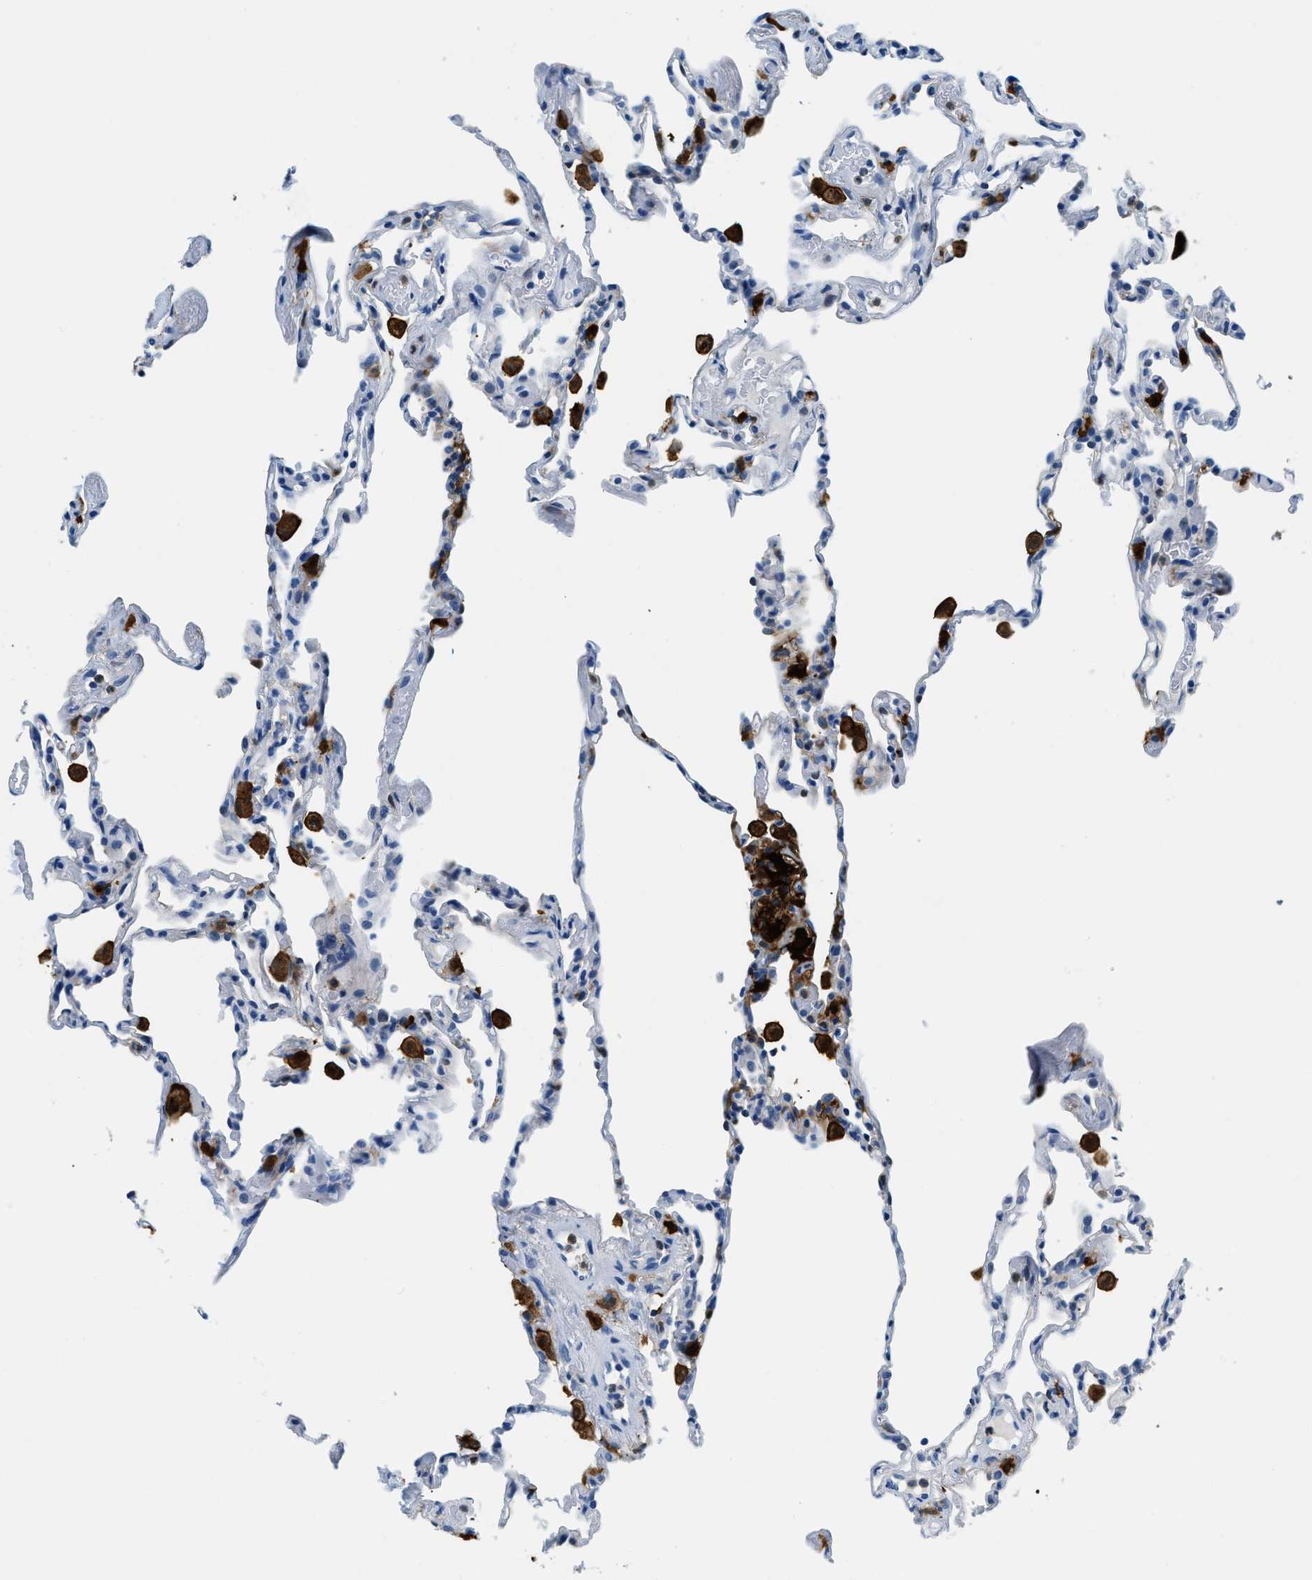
{"staining": {"intensity": "negative", "quantity": "none", "location": "none"}, "tissue": "lung", "cell_type": "Alveolar cells", "image_type": "normal", "snomed": [{"axis": "morphology", "description": "Normal tissue, NOS"}, {"axis": "topography", "description": "Lung"}], "caption": "This is a histopathology image of immunohistochemistry (IHC) staining of unremarkable lung, which shows no expression in alveolar cells.", "gene": "CAPG", "patient": {"sex": "male", "age": 59}}